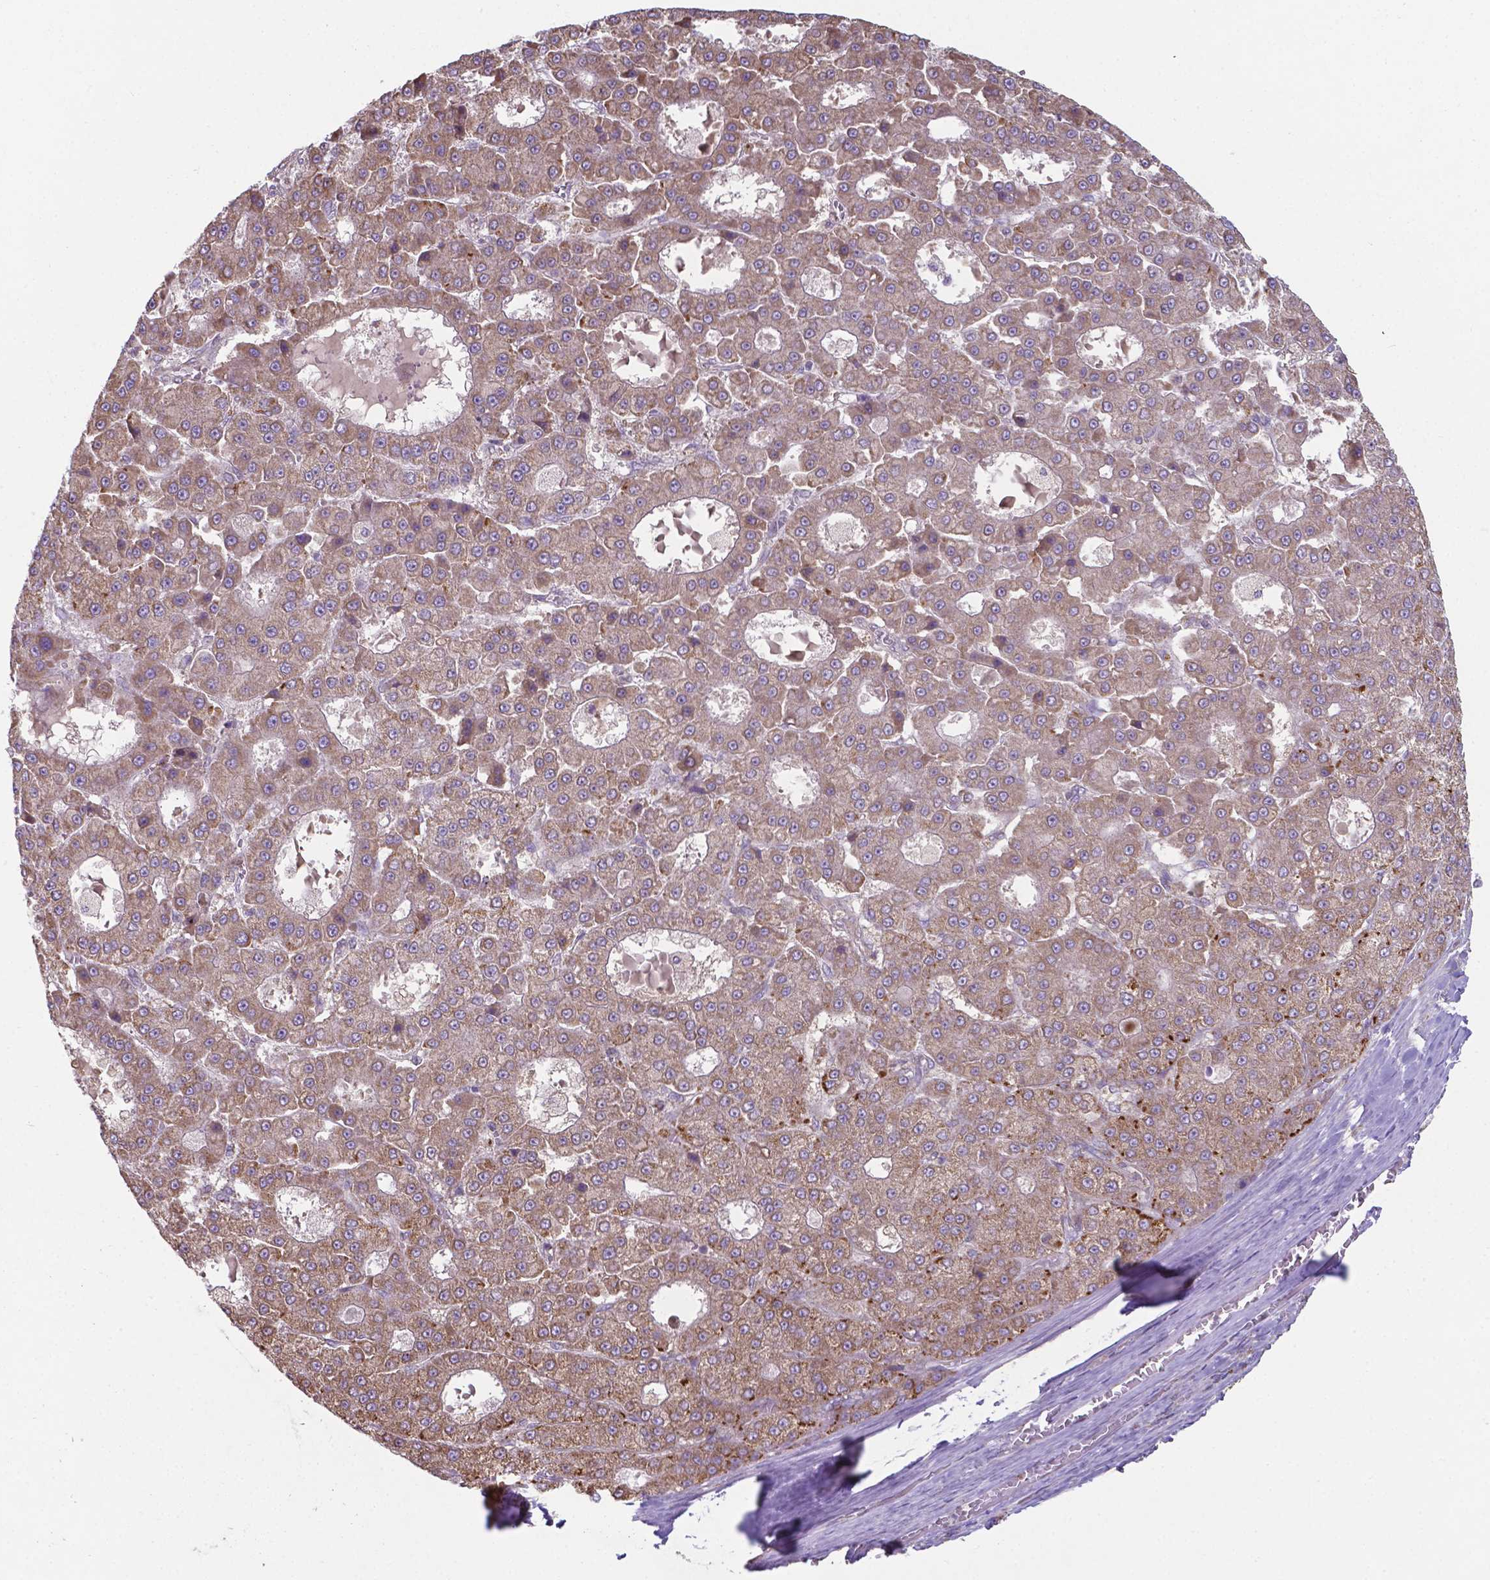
{"staining": {"intensity": "weak", "quantity": ">75%", "location": "cytoplasmic/membranous"}, "tissue": "liver cancer", "cell_type": "Tumor cells", "image_type": "cancer", "snomed": [{"axis": "morphology", "description": "Carcinoma, Hepatocellular, NOS"}, {"axis": "topography", "description": "Liver"}], "caption": "The micrograph reveals immunohistochemical staining of liver hepatocellular carcinoma. There is weak cytoplasmic/membranous positivity is appreciated in approximately >75% of tumor cells.", "gene": "FAM114A1", "patient": {"sex": "male", "age": 70}}